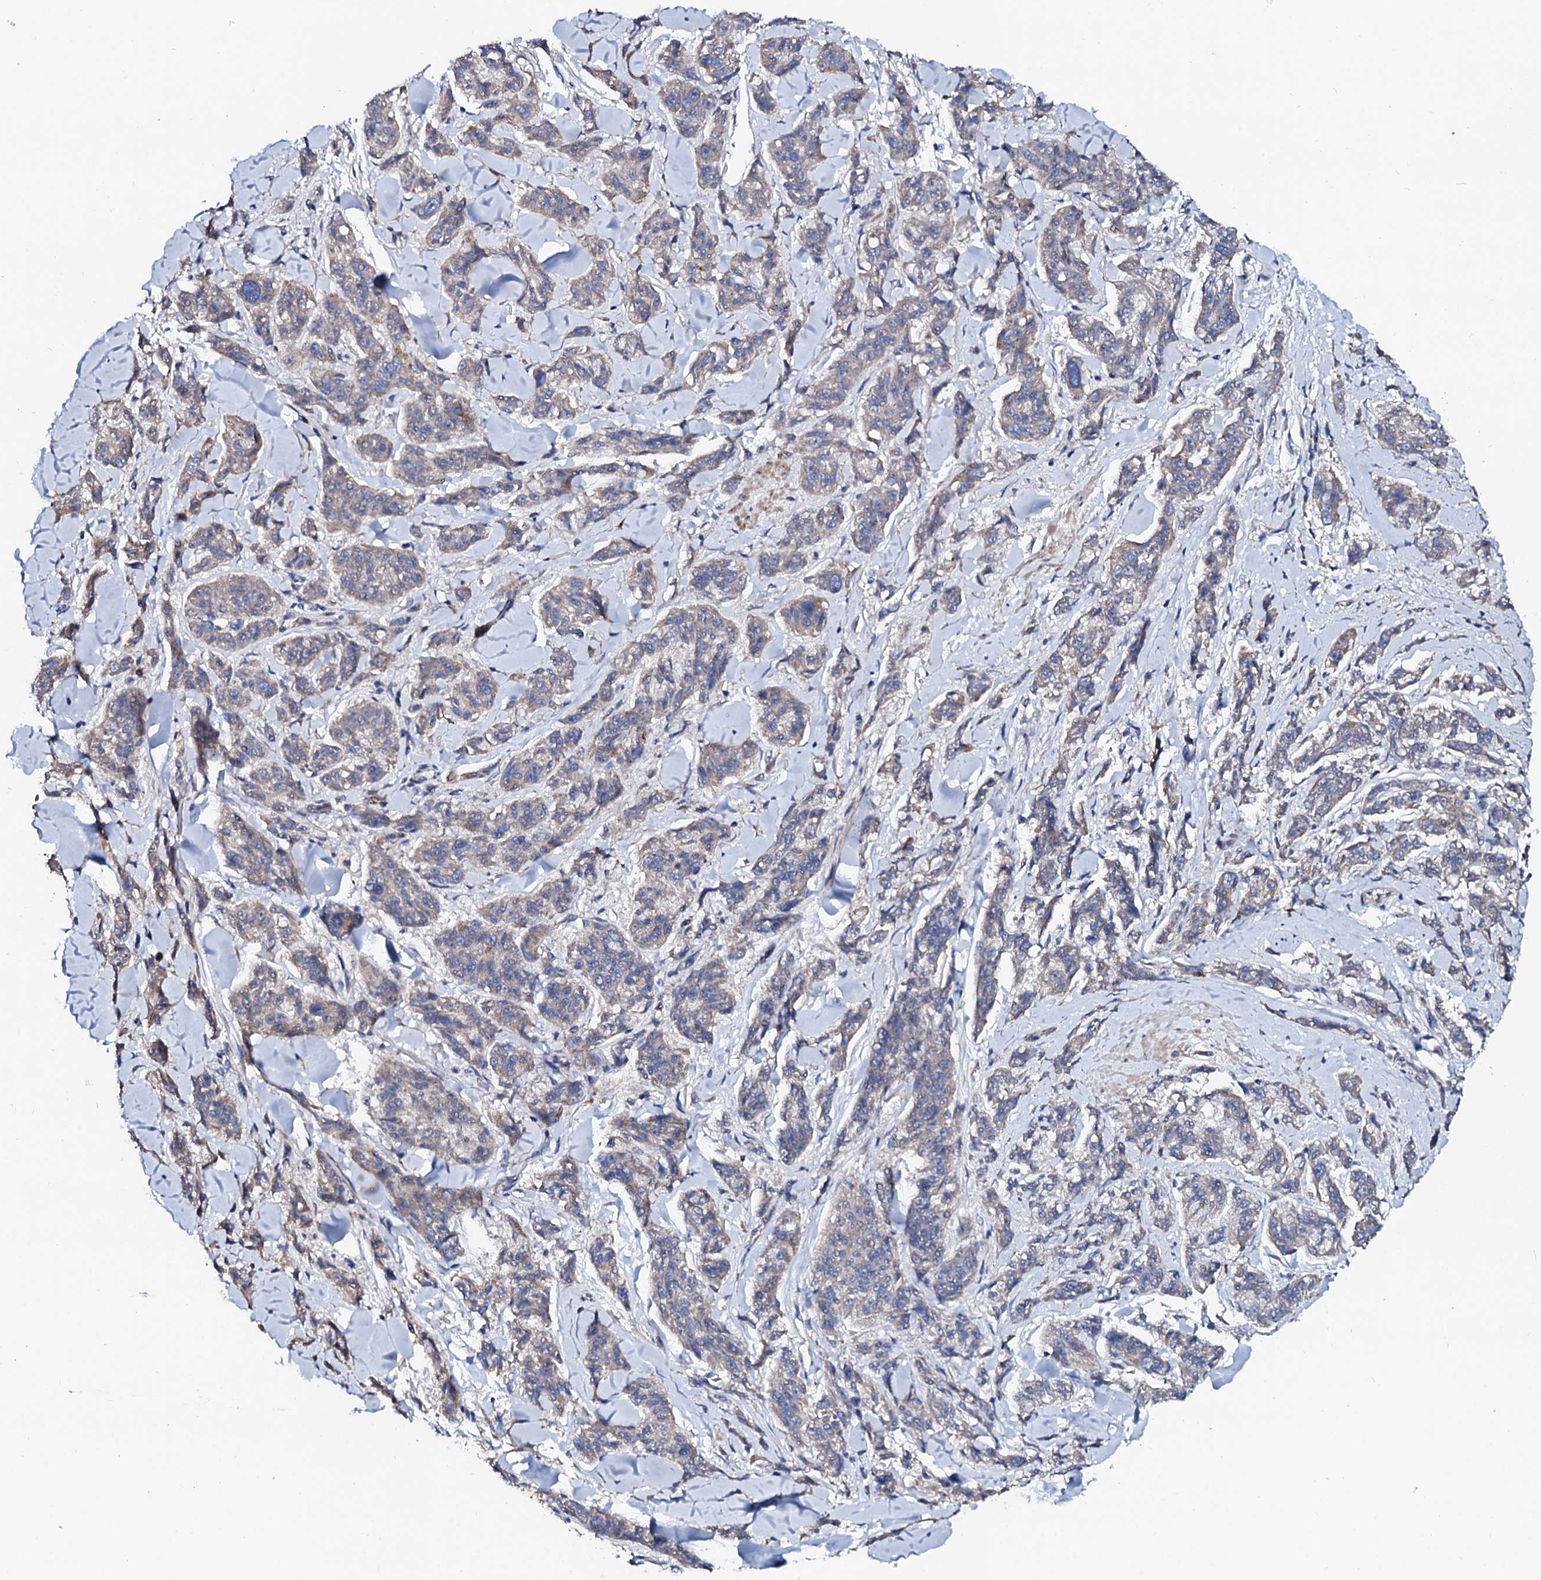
{"staining": {"intensity": "negative", "quantity": "none", "location": "none"}, "tissue": "melanoma", "cell_type": "Tumor cells", "image_type": "cancer", "snomed": [{"axis": "morphology", "description": "Malignant melanoma, NOS"}, {"axis": "topography", "description": "Skin"}], "caption": "Immunohistochemical staining of malignant melanoma displays no significant expression in tumor cells. Brightfield microscopy of IHC stained with DAB (3,3'-diaminobenzidine) (brown) and hematoxylin (blue), captured at high magnification.", "gene": "SLC10A7", "patient": {"sex": "male", "age": 53}}